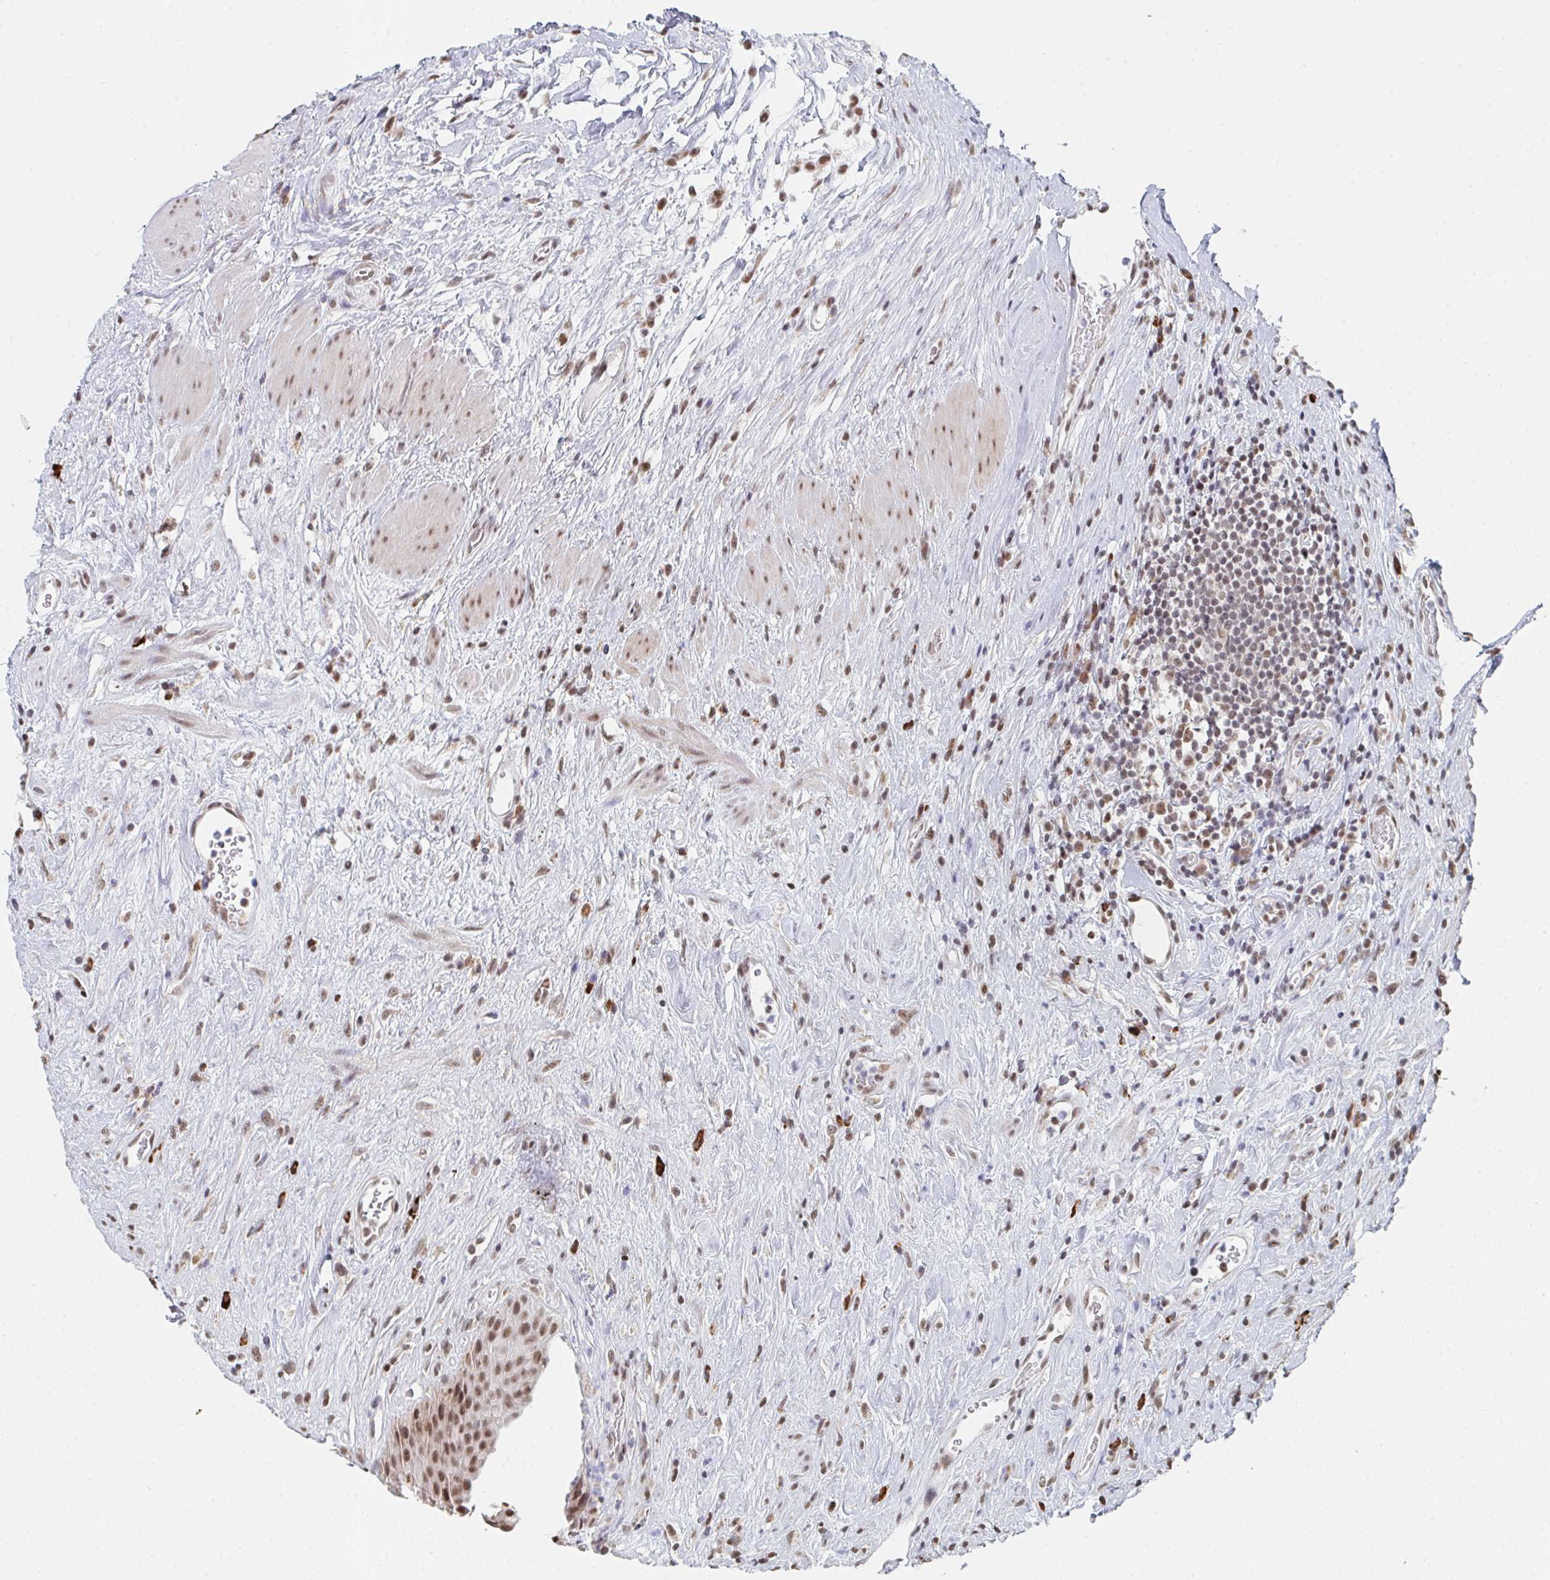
{"staining": {"intensity": "moderate", "quantity": ">75%", "location": "nuclear"}, "tissue": "urinary bladder", "cell_type": "Urothelial cells", "image_type": "normal", "snomed": [{"axis": "morphology", "description": "Normal tissue, NOS"}, {"axis": "topography", "description": "Urinary bladder"}], "caption": "Urothelial cells show medium levels of moderate nuclear staining in approximately >75% of cells in unremarkable human urinary bladder.", "gene": "MBNL1", "patient": {"sex": "female", "age": 56}}